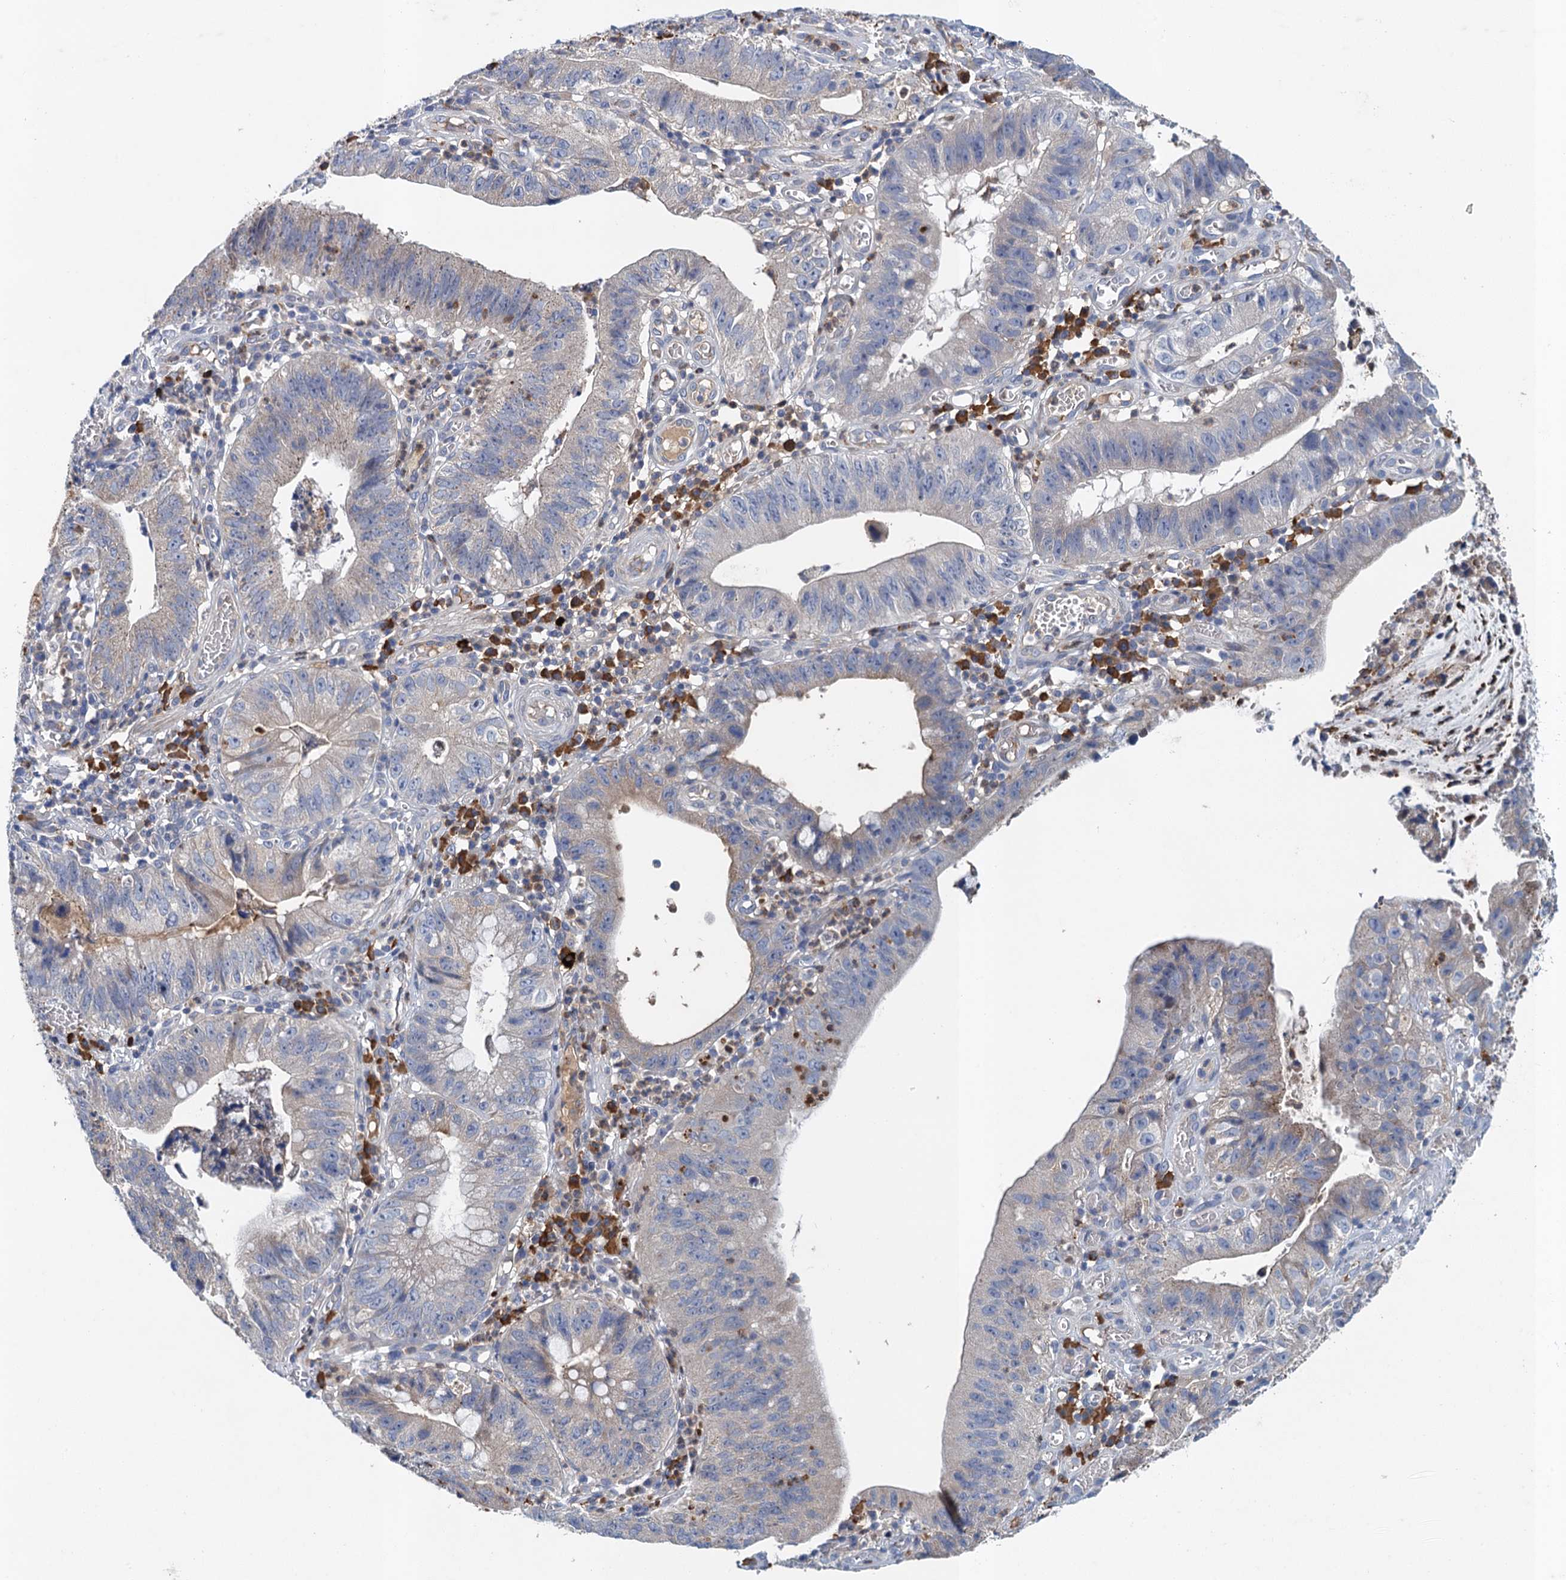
{"staining": {"intensity": "negative", "quantity": "none", "location": "none"}, "tissue": "stomach cancer", "cell_type": "Tumor cells", "image_type": "cancer", "snomed": [{"axis": "morphology", "description": "Adenocarcinoma, NOS"}, {"axis": "topography", "description": "Stomach"}], "caption": "Micrograph shows no significant protein expression in tumor cells of adenocarcinoma (stomach). (Brightfield microscopy of DAB immunohistochemistry (IHC) at high magnification).", "gene": "TPCN1", "patient": {"sex": "male", "age": 59}}